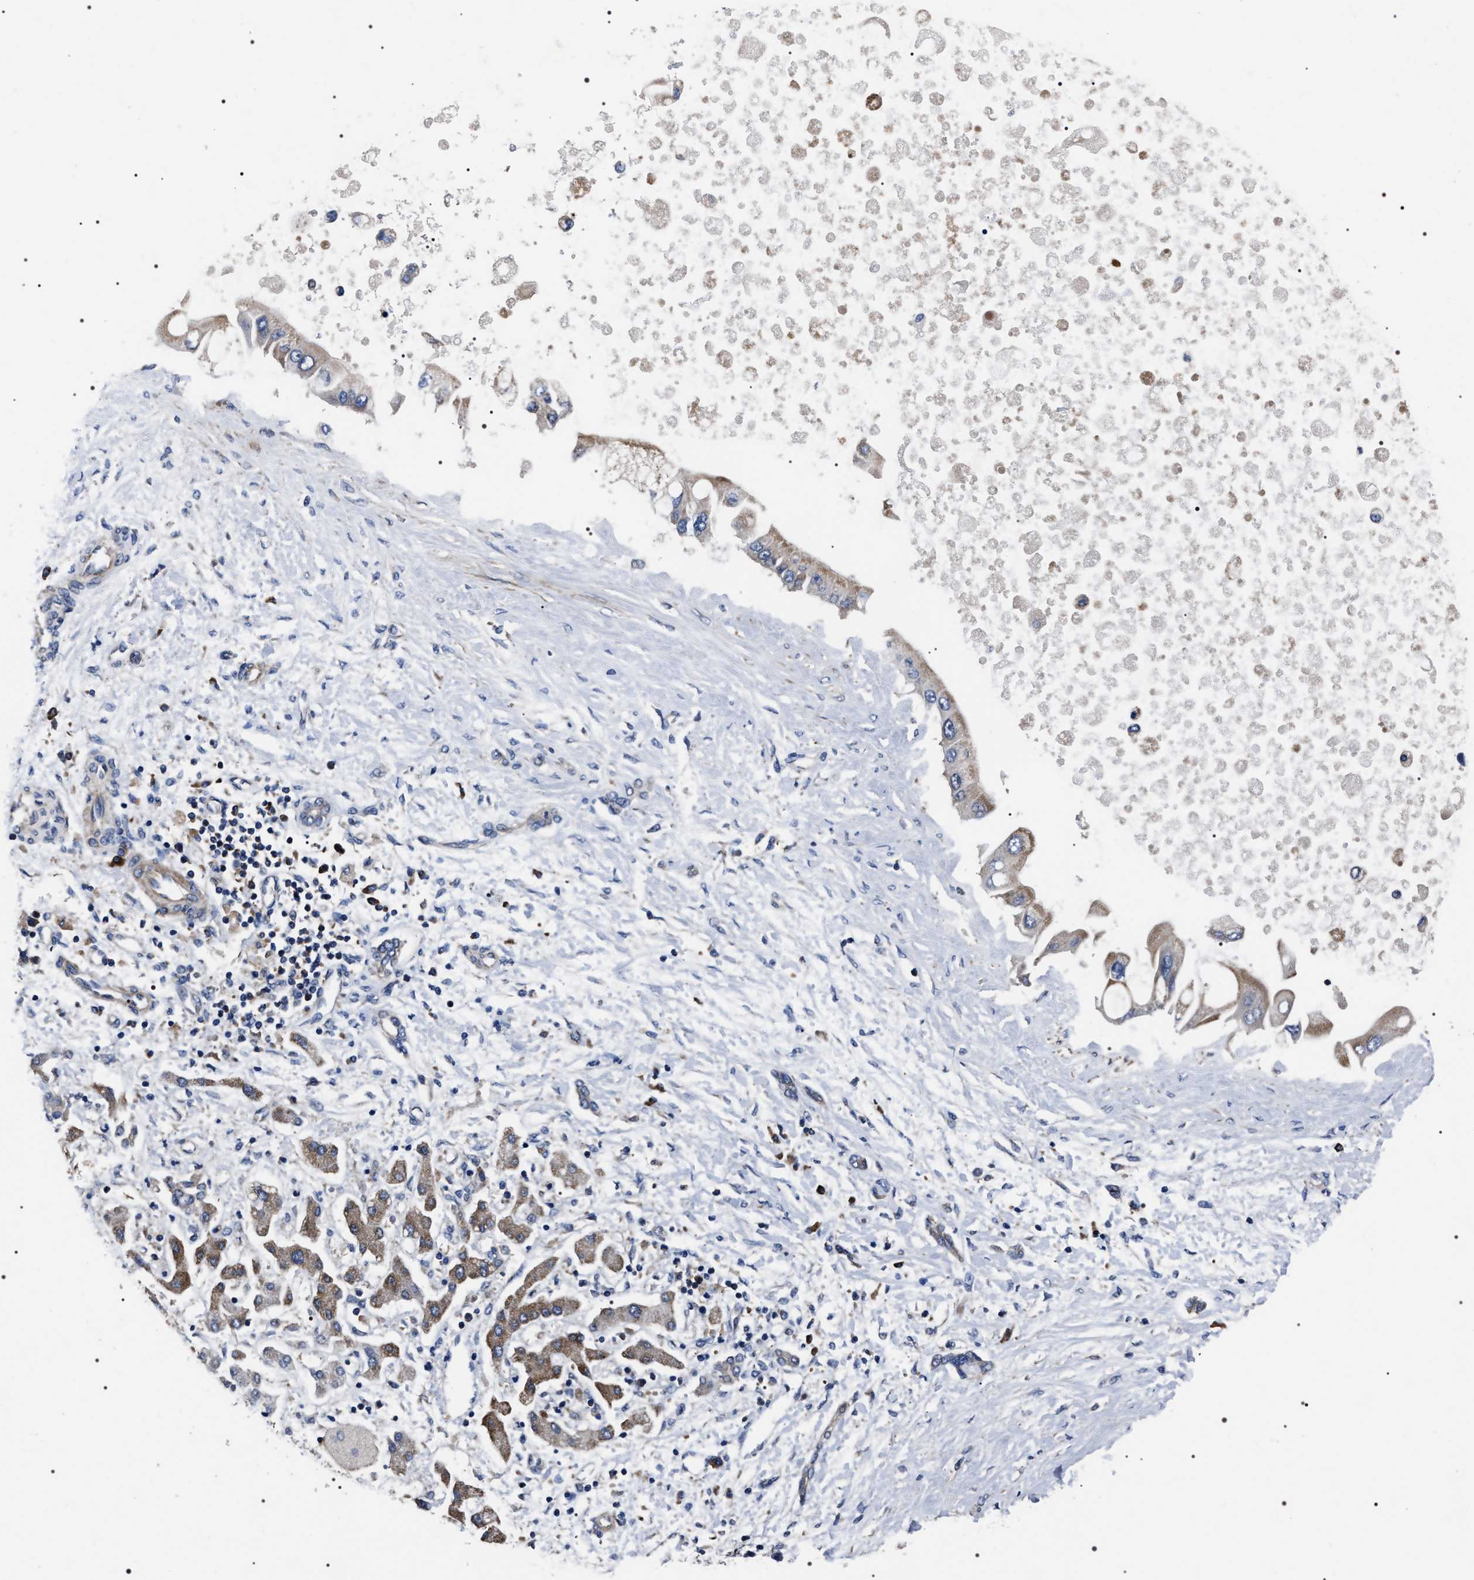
{"staining": {"intensity": "moderate", "quantity": "25%-75%", "location": "cytoplasmic/membranous"}, "tissue": "liver cancer", "cell_type": "Tumor cells", "image_type": "cancer", "snomed": [{"axis": "morphology", "description": "Cholangiocarcinoma"}, {"axis": "topography", "description": "Liver"}], "caption": "The immunohistochemical stain labels moderate cytoplasmic/membranous expression in tumor cells of liver cancer (cholangiocarcinoma) tissue.", "gene": "MIS18A", "patient": {"sex": "male", "age": 50}}